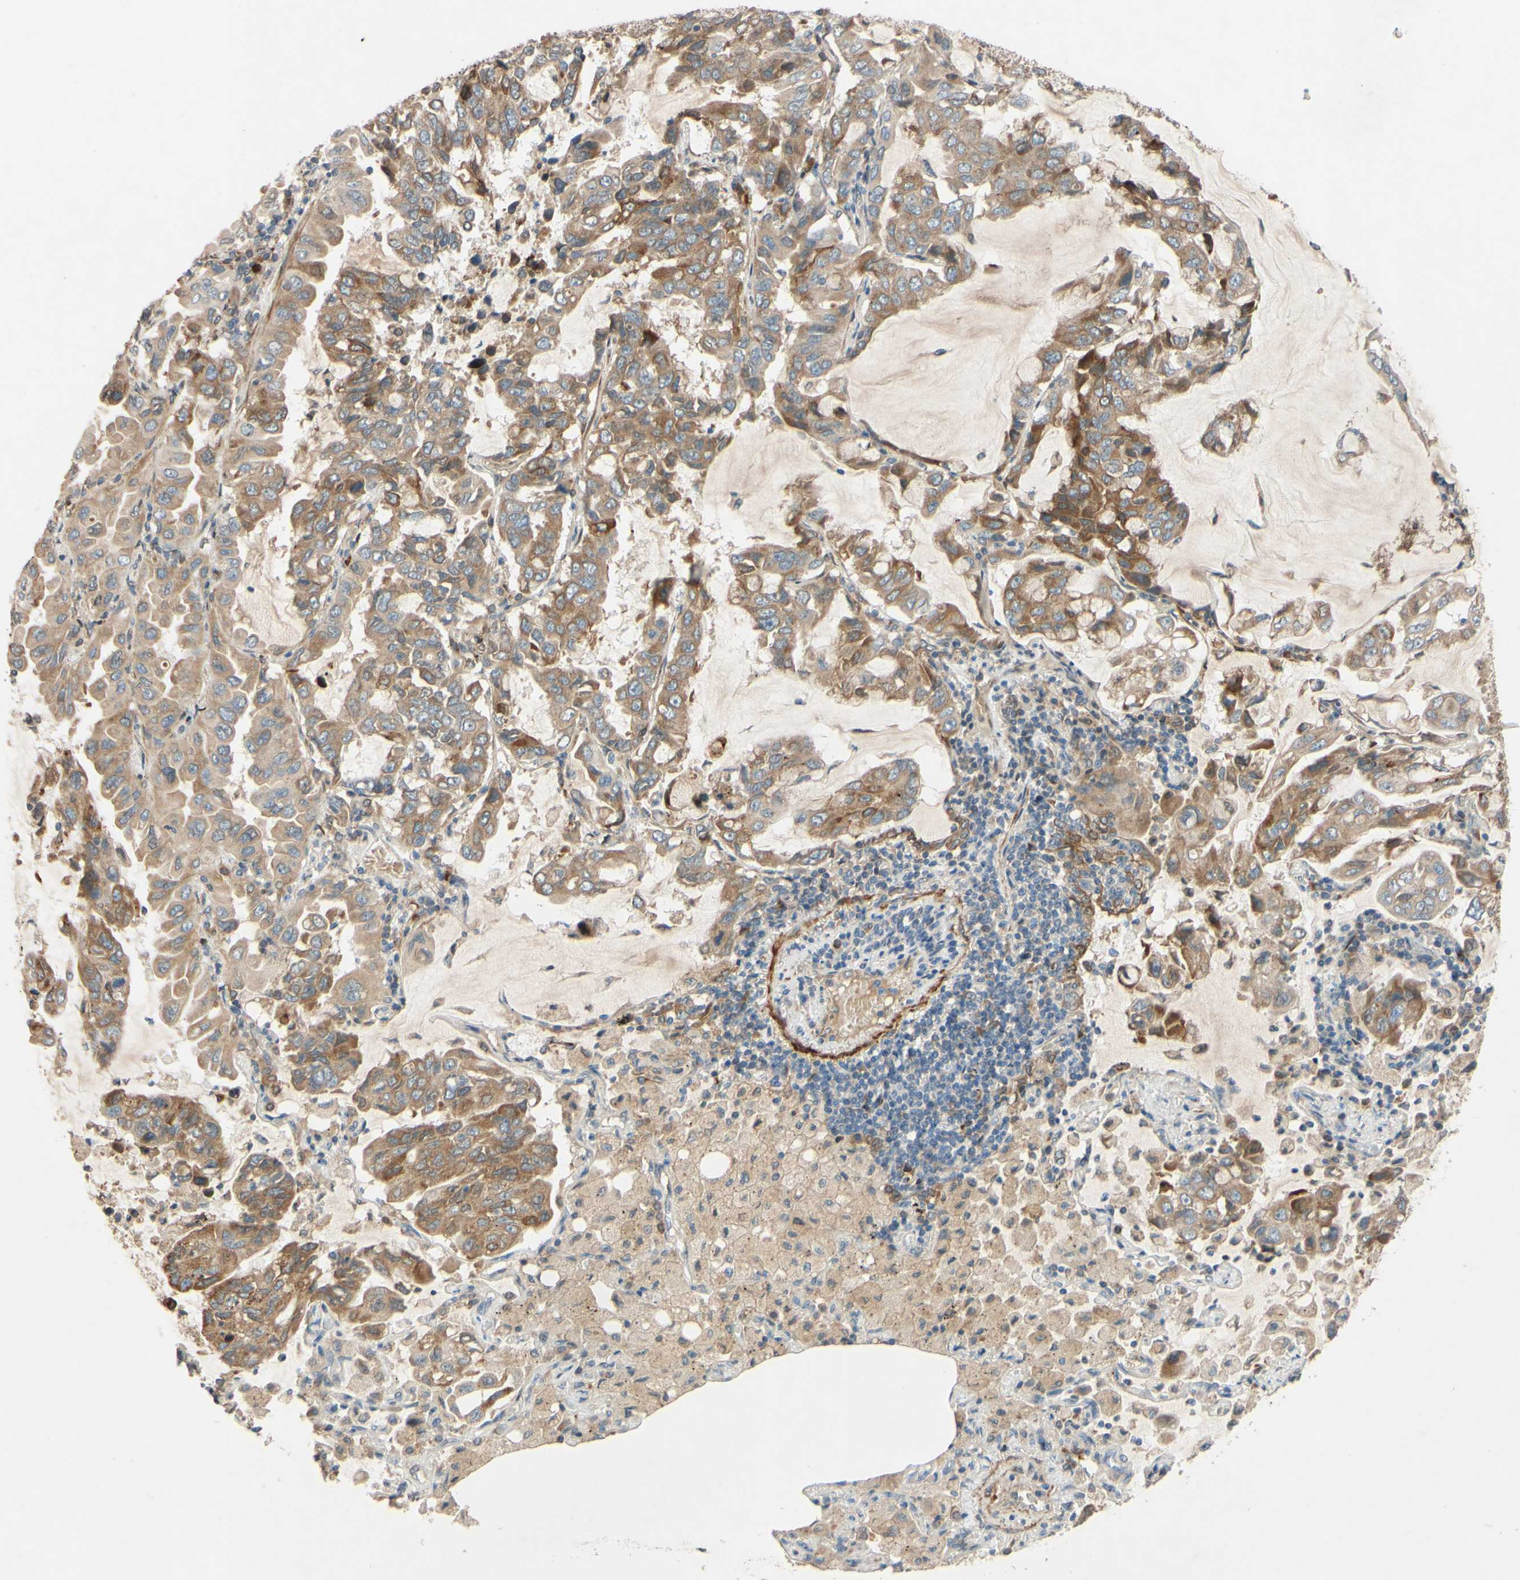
{"staining": {"intensity": "moderate", "quantity": "<25%", "location": "none"}, "tissue": "lung cancer", "cell_type": "Tumor cells", "image_type": "cancer", "snomed": [{"axis": "morphology", "description": "Adenocarcinoma, NOS"}, {"axis": "topography", "description": "Lung"}], "caption": "About <25% of tumor cells in human lung cancer show moderate None protein expression as visualized by brown immunohistochemical staining.", "gene": "PTPRU", "patient": {"sex": "male", "age": 64}}